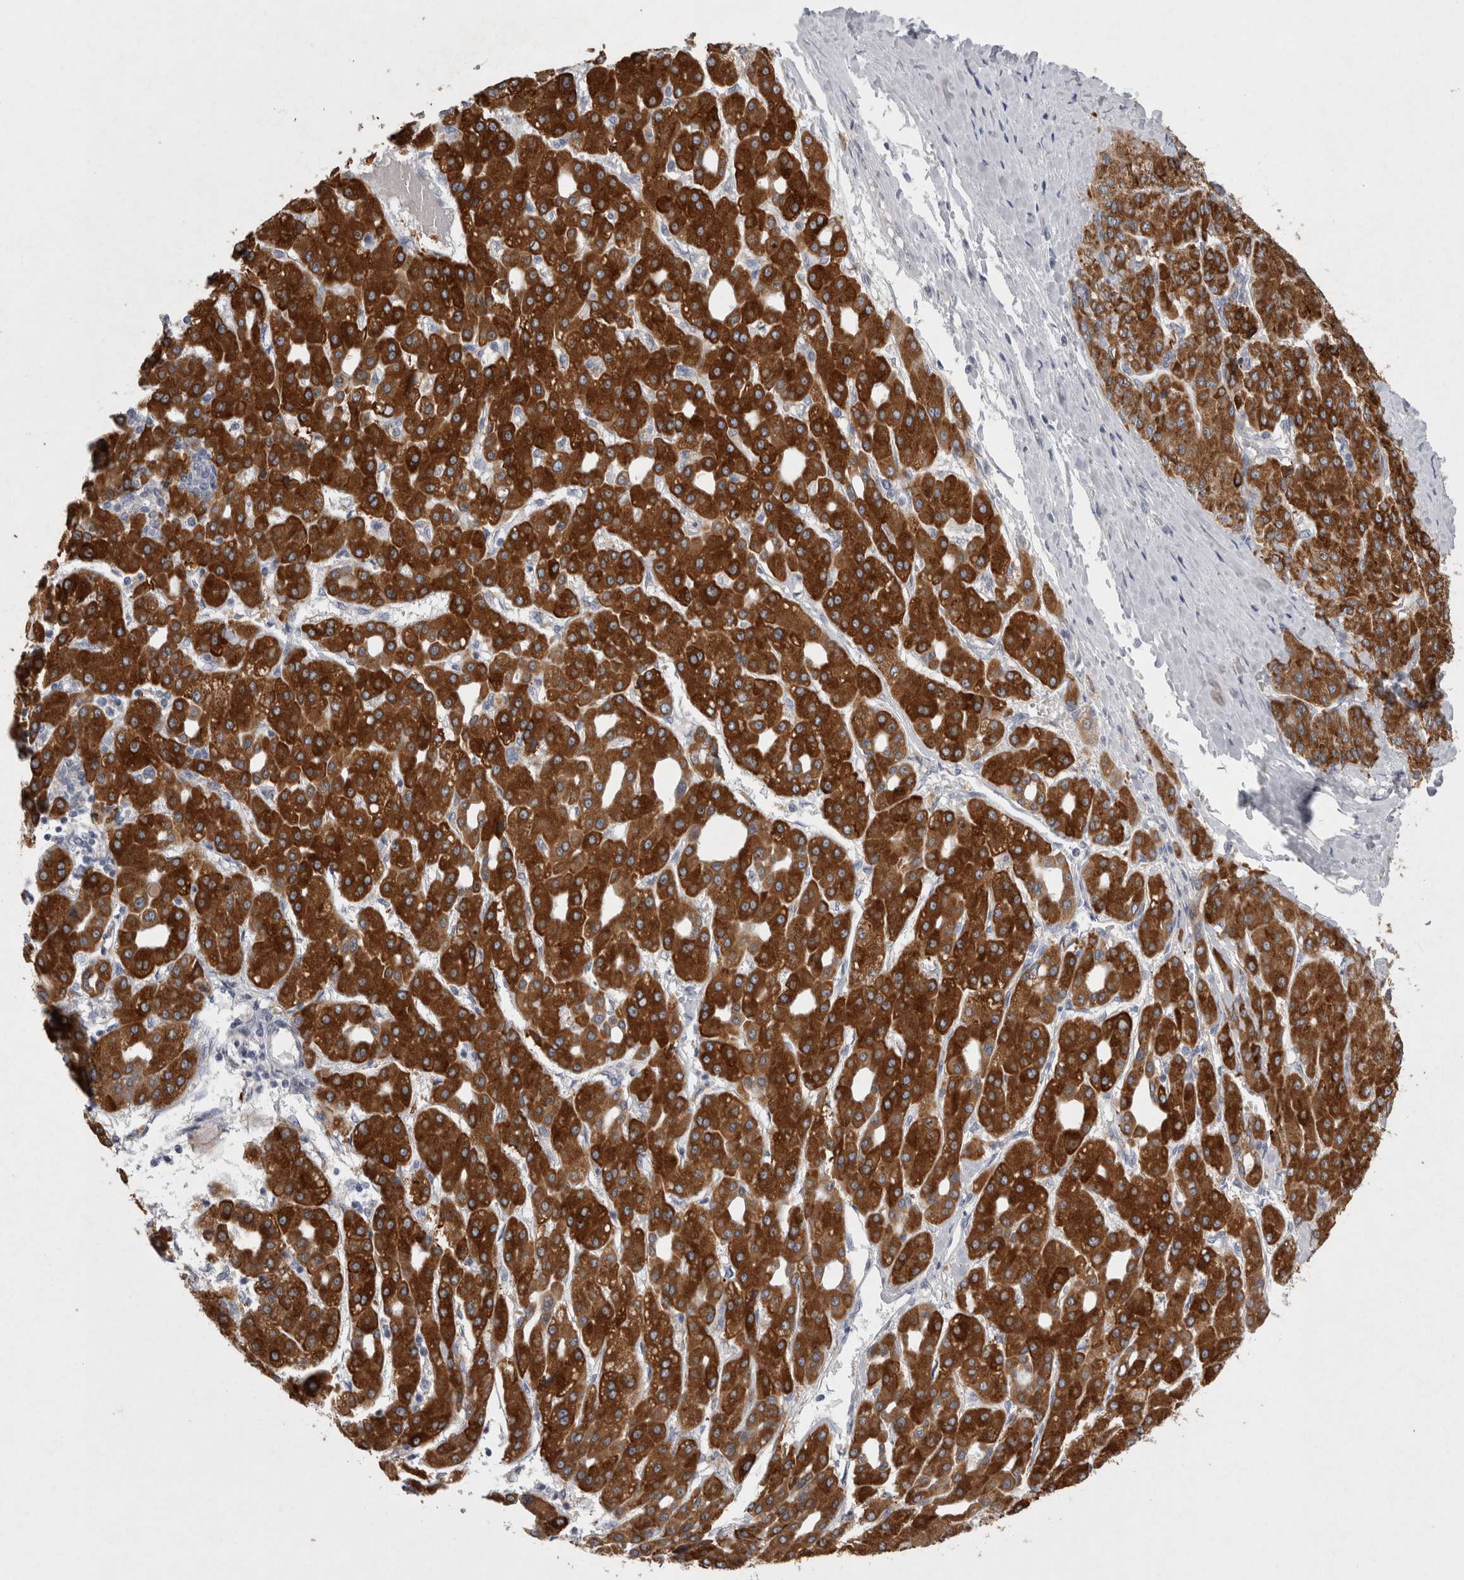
{"staining": {"intensity": "strong", "quantity": ">75%", "location": "cytoplasmic/membranous"}, "tissue": "liver cancer", "cell_type": "Tumor cells", "image_type": "cancer", "snomed": [{"axis": "morphology", "description": "Carcinoma, Hepatocellular, NOS"}, {"axis": "topography", "description": "Liver"}], "caption": "Immunohistochemical staining of liver hepatocellular carcinoma demonstrates high levels of strong cytoplasmic/membranous protein positivity in about >75% of tumor cells.", "gene": "LRRC40", "patient": {"sex": "male", "age": 65}}